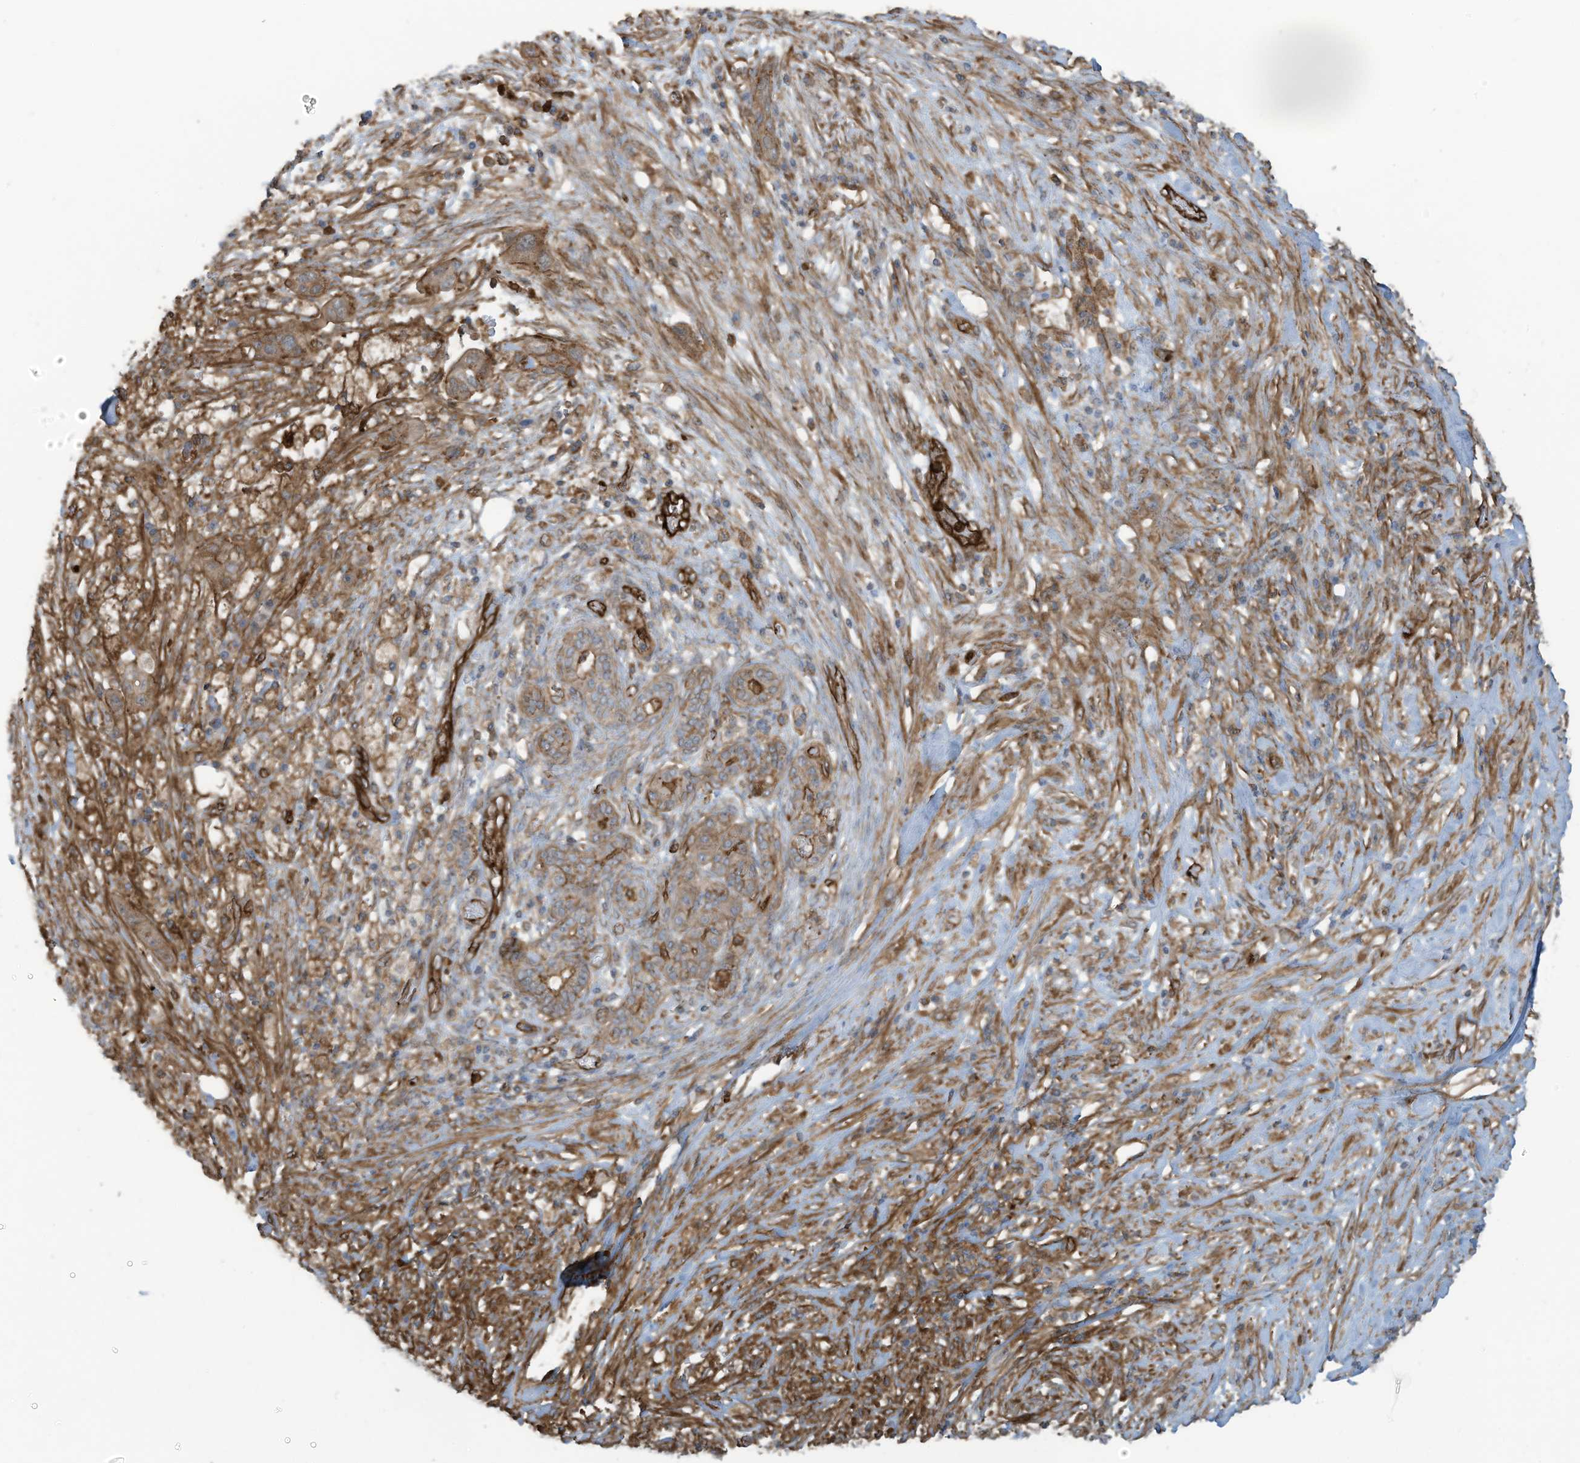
{"staining": {"intensity": "moderate", "quantity": ">75%", "location": "cytoplasmic/membranous"}, "tissue": "pancreatic cancer", "cell_type": "Tumor cells", "image_type": "cancer", "snomed": [{"axis": "morphology", "description": "Adenocarcinoma, NOS"}, {"axis": "topography", "description": "Pancreas"}], "caption": "Protein expression analysis of human adenocarcinoma (pancreatic) reveals moderate cytoplasmic/membranous positivity in approximately >75% of tumor cells.", "gene": "SLC9A2", "patient": {"sex": "female", "age": 73}}